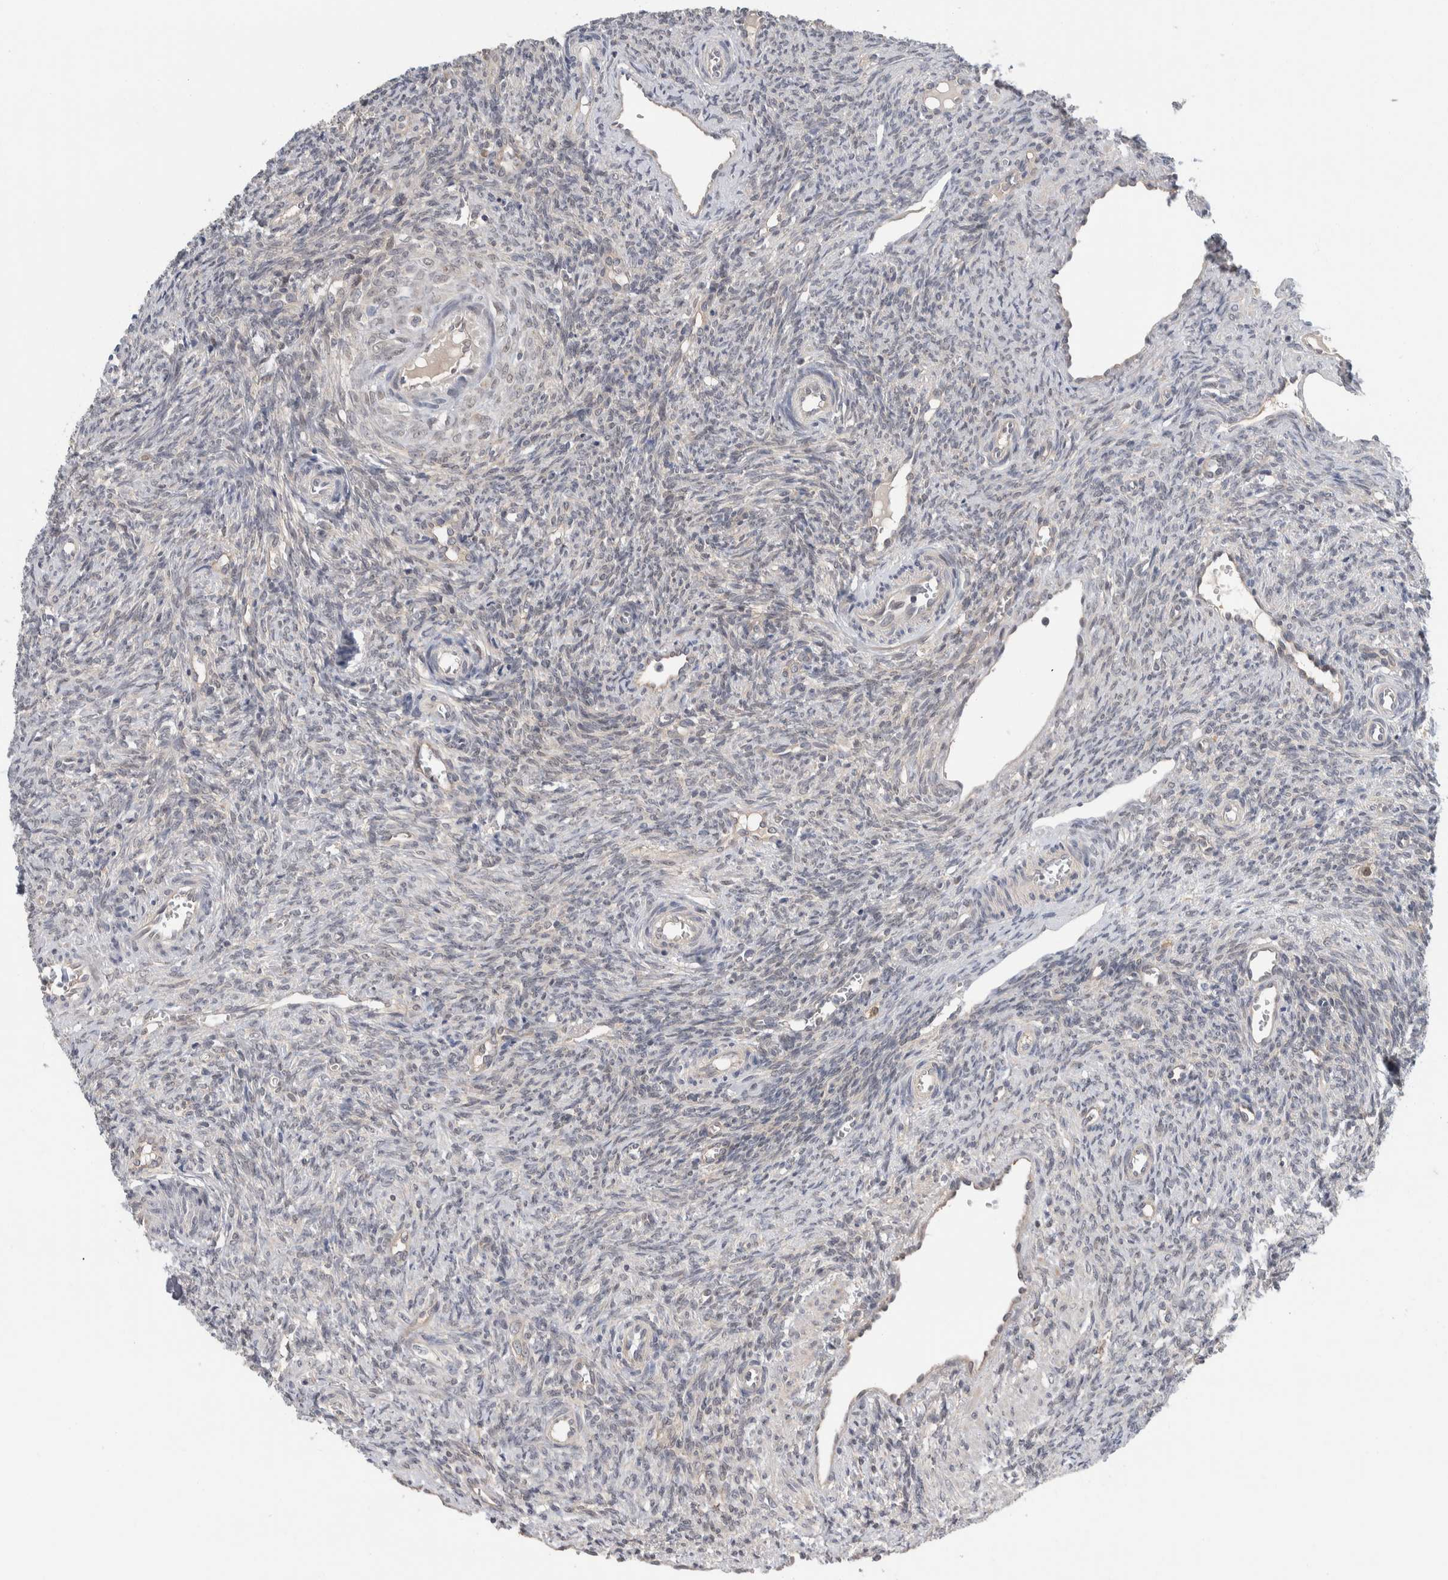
{"staining": {"intensity": "moderate", "quantity": ">75%", "location": "cytoplasmic/membranous"}, "tissue": "ovary", "cell_type": "Follicle cells", "image_type": "normal", "snomed": [{"axis": "morphology", "description": "Normal tissue, NOS"}, {"axis": "topography", "description": "Ovary"}], "caption": "IHC image of normal ovary stained for a protein (brown), which reveals medium levels of moderate cytoplasmic/membranous staining in approximately >75% of follicle cells.", "gene": "SHPK", "patient": {"sex": "female", "age": 41}}